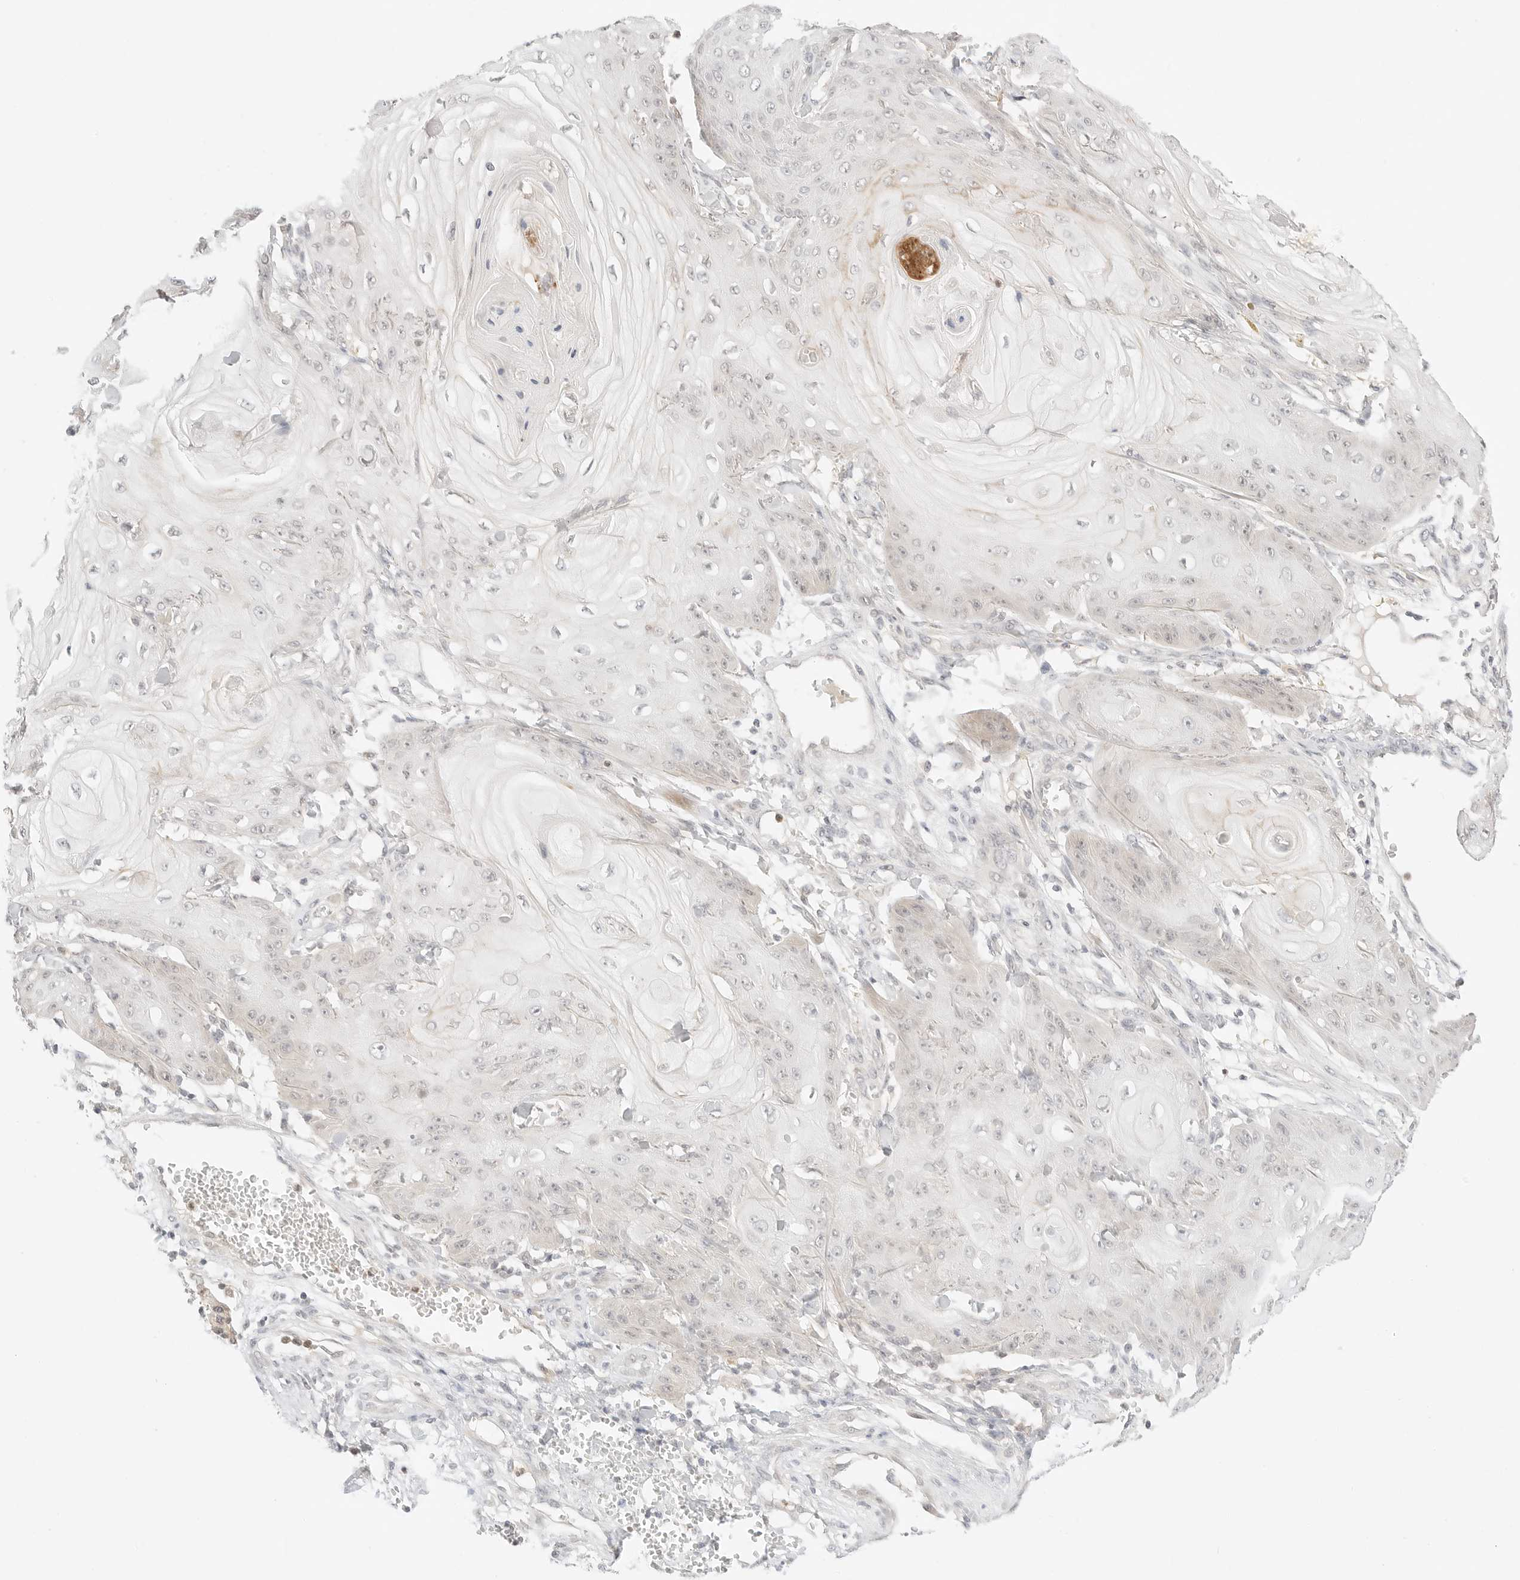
{"staining": {"intensity": "negative", "quantity": "none", "location": "none"}, "tissue": "skin cancer", "cell_type": "Tumor cells", "image_type": "cancer", "snomed": [{"axis": "morphology", "description": "Squamous cell carcinoma, NOS"}, {"axis": "topography", "description": "Skin"}], "caption": "This is a micrograph of immunohistochemistry staining of skin cancer (squamous cell carcinoma), which shows no staining in tumor cells. The staining is performed using DAB (3,3'-diaminobenzidine) brown chromogen with nuclei counter-stained in using hematoxylin.", "gene": "GNAS", "patient": {"sex": "male", "age": 74}}